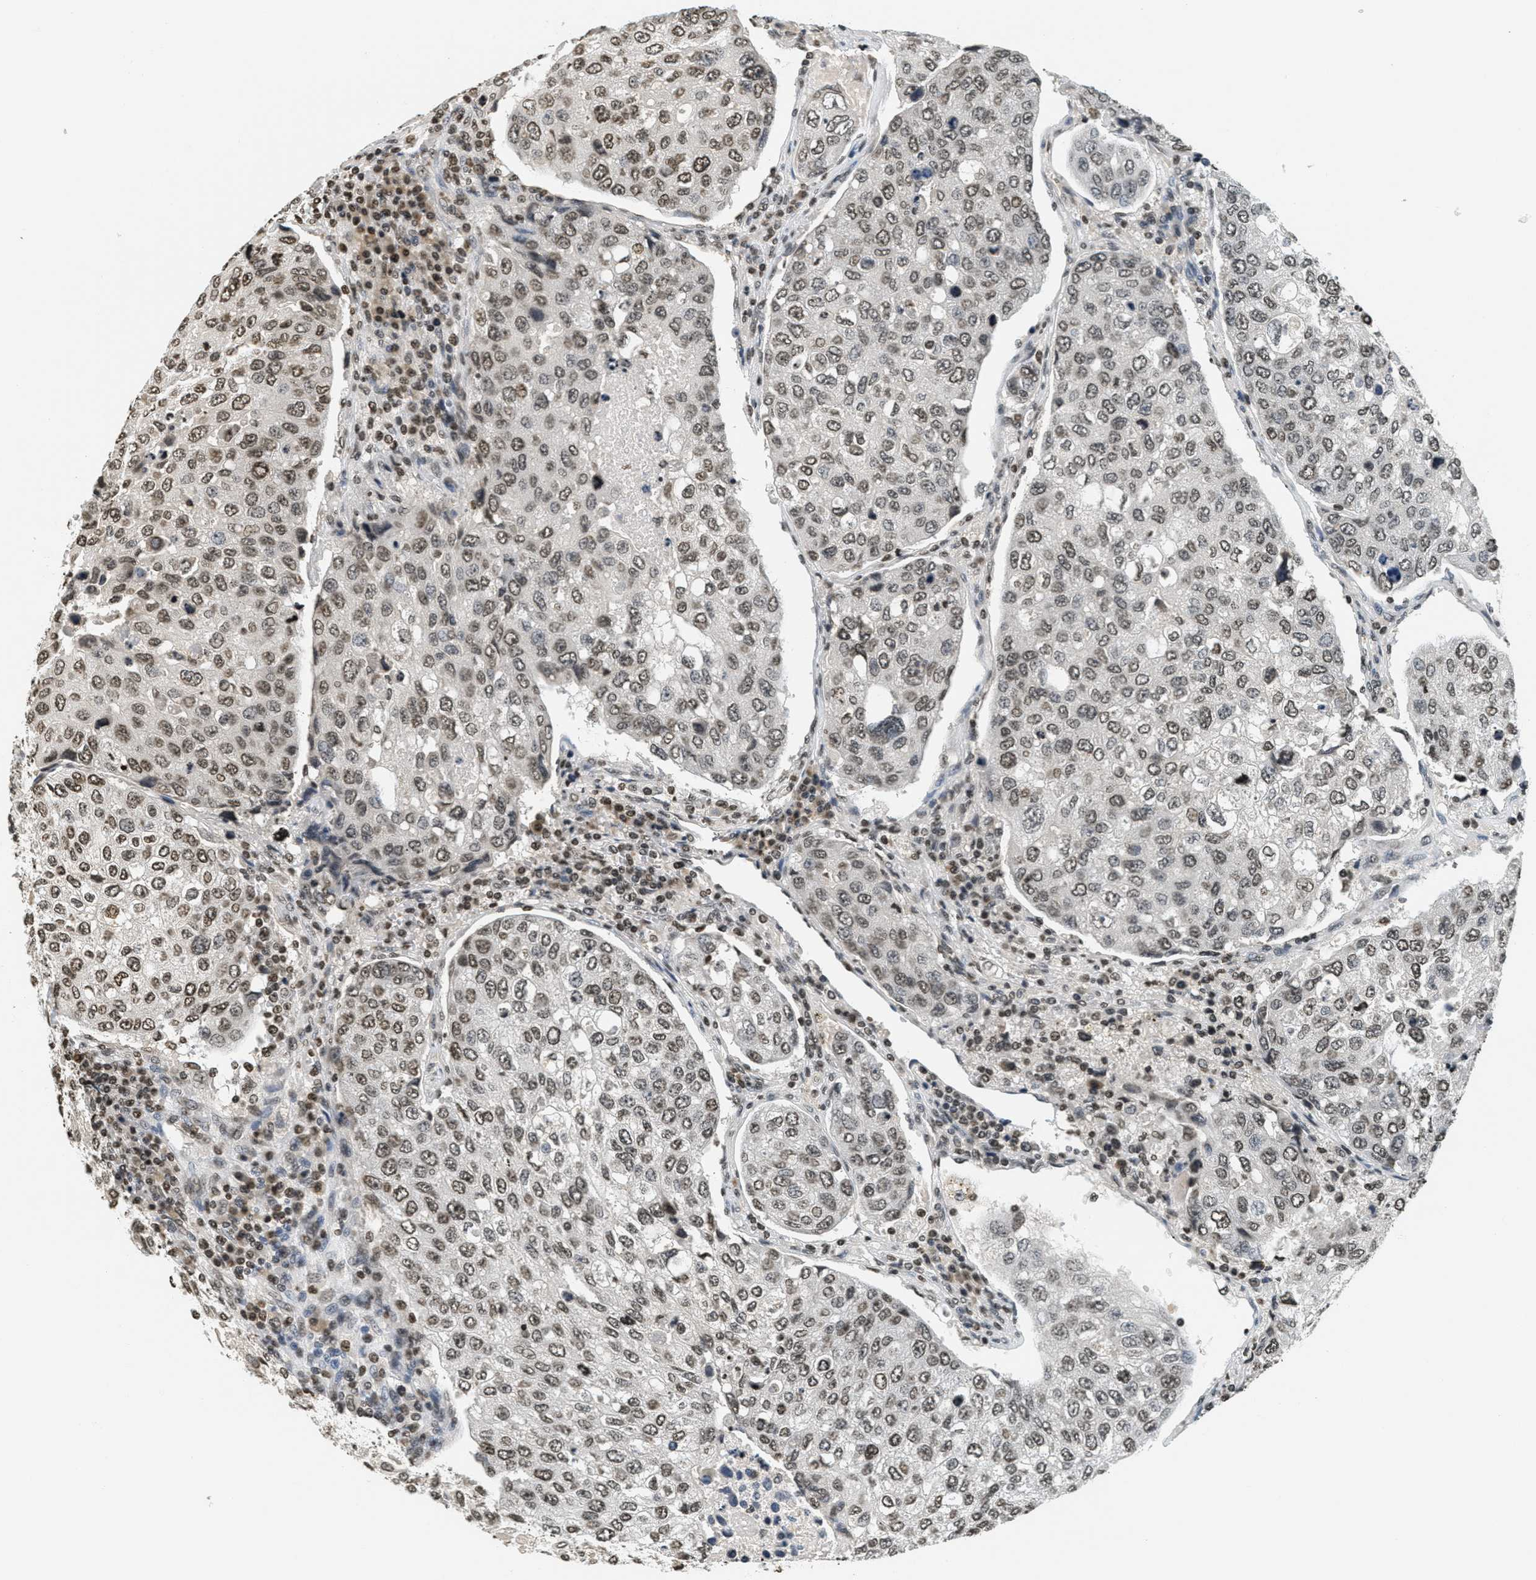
{"staining": {"intensity": "moderate", "quantity": ">75%", "location": "nuclear"}, "tissue": "urothelial cancer", "cell_type": "Tumor cells", "image_type": "cancer", "snomed": [{"axis": "morphology", "description": "Urothelial carcinoma, High grade"}, {"axis": "topography", "description": "Lymph node"}, {"axis": "topography", "description": "Urinary bladder"}], "caption": "A brown stain highlights moderate nuclear expression of a protein in human urothelial carcinoma (high-grade) tumor cells.", "gene": "LDB2", "patient": {"sex": "male", "age": 51}}